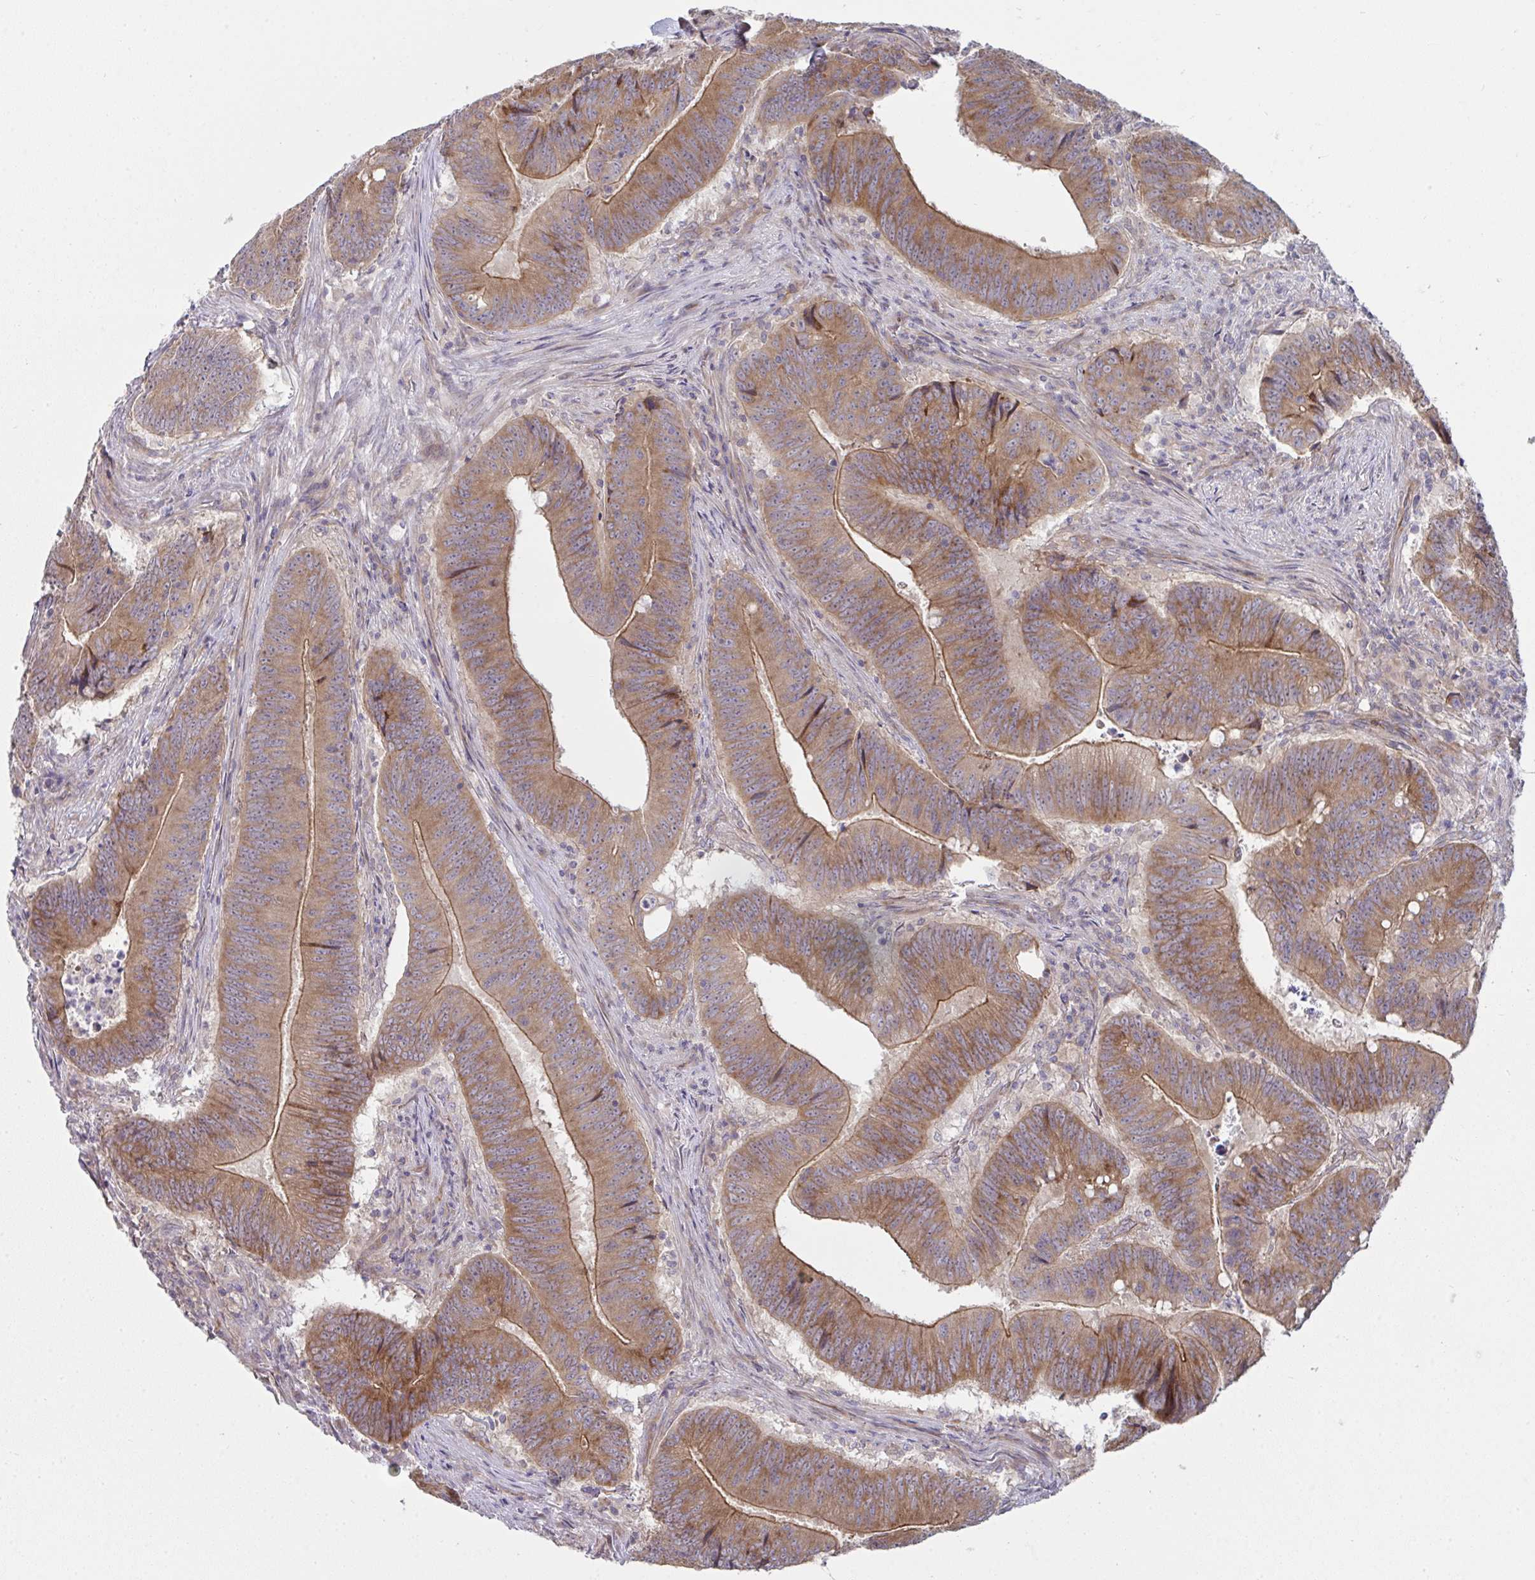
{"staining": {"intensity": "moderate", "quantity": ">75%", "location": "cytoplasmic/membranous"}, "tissue": "colorectal cancer", "cell_type": "Tumor cells", "image_type": "cancer", "snomed": [{"axis": "morphology", "description": "Adenocarcinoma, NOS"}, {"axis": "topography", "description": "Colon"}], "caption": "High-power microscopy captured an IHC histopathology image of colorectal adenocarcinoma, revealing moderate cytoplasmic/membranous staining in about >75% of tumor cells. (DAB = brown stain, brightfield microscopy at high magnification).", "gene": "CASP9", "patient": {"sex": "female", "age": 87}}